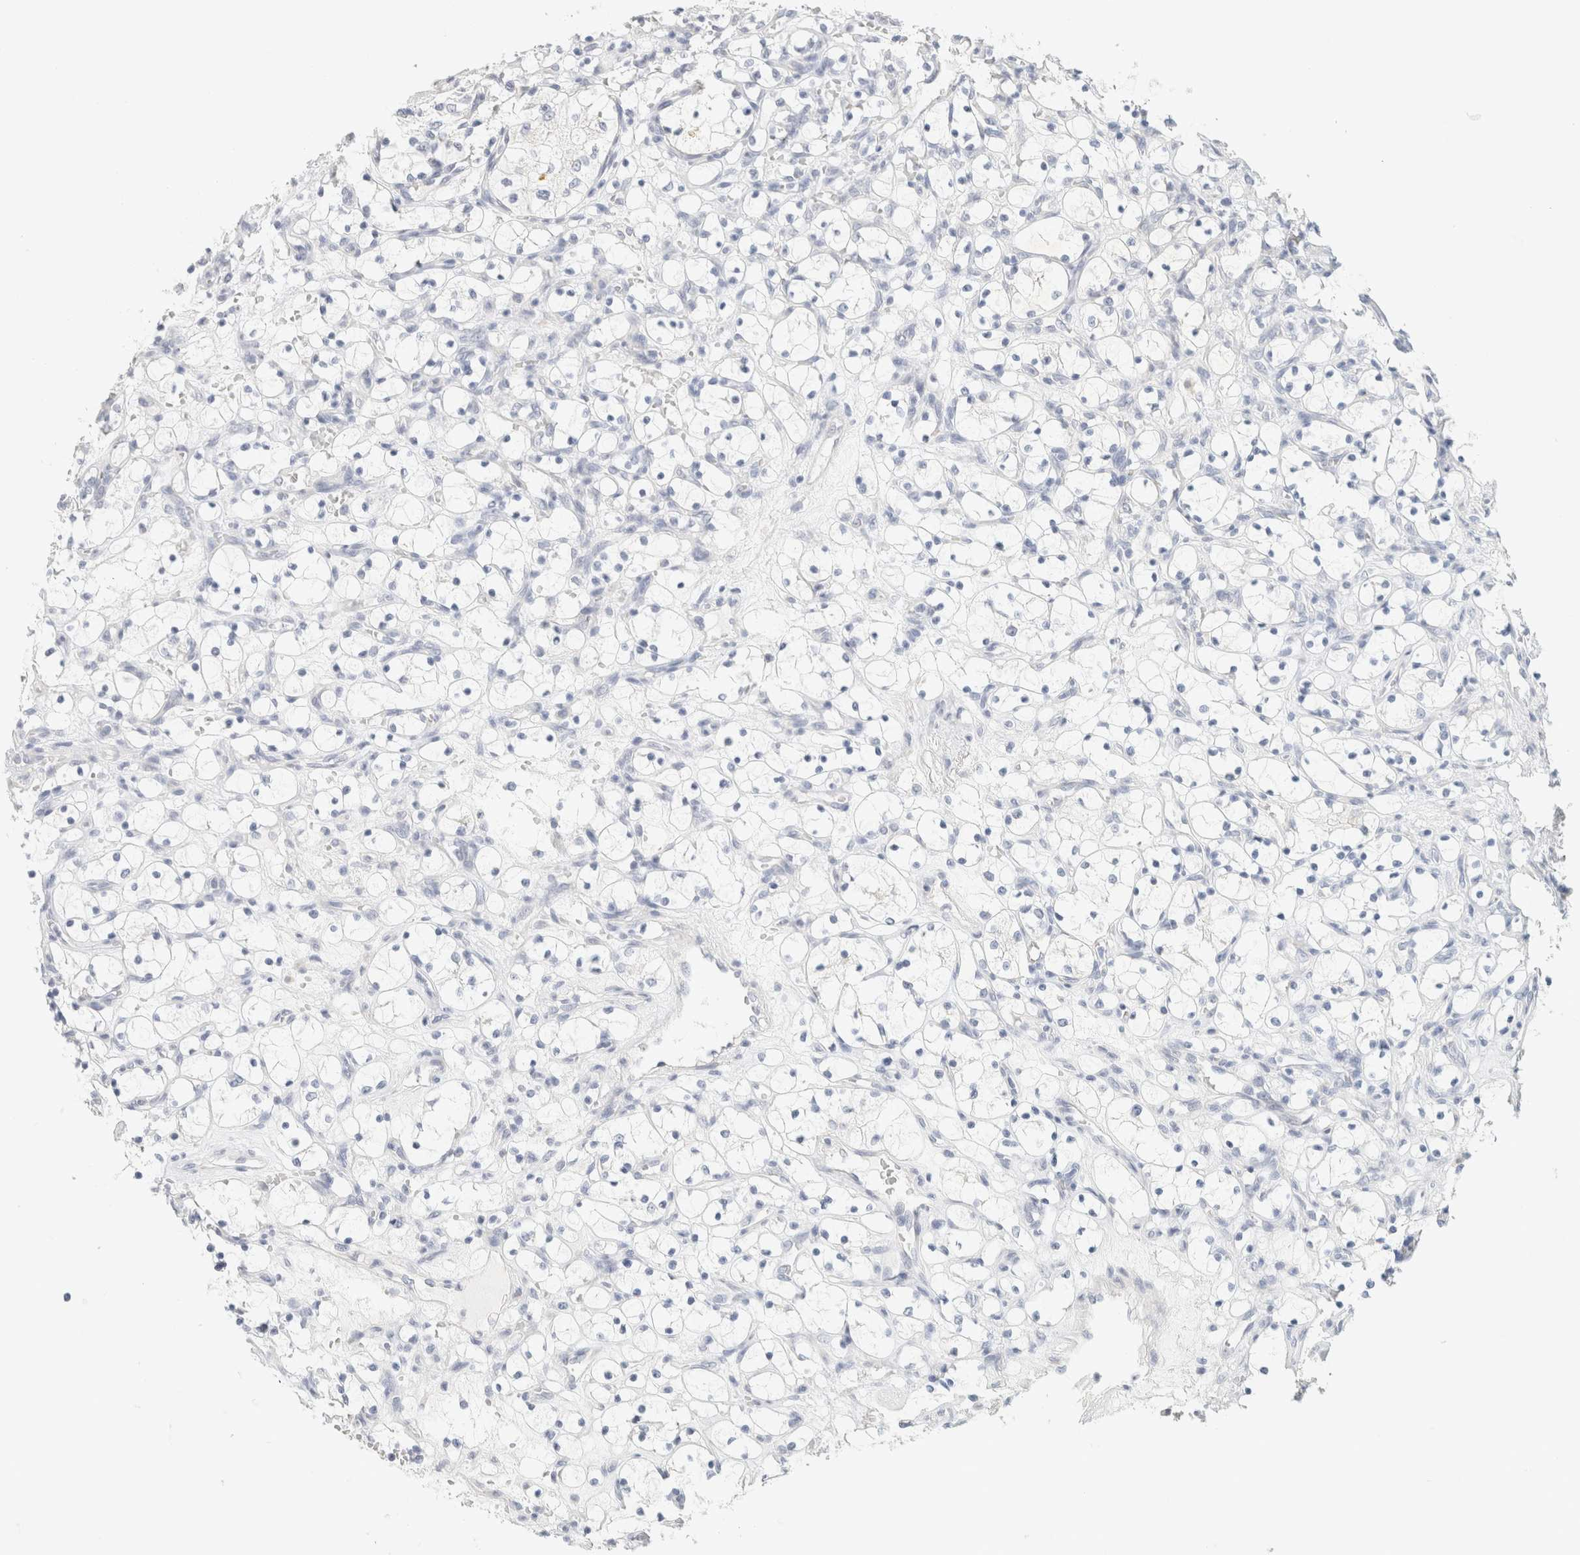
{"staining": {"intensity": "negative", "quantity": "none", "location": "none"}, "tissue": "renal cancer", "cell_type": "Tumor cells", "image_type": "cancer", "snomed": [{"axis": "morphology", "description": "Adenocarcinoma, NOS"}, {"axis": "topography", "description": "Kidney"}], "caption": "Protein analysis of adenocarcinoma (renal) demonstrates no significant positivity in tumor cells.", "gene": "NEFM", "patient": {"sex": "female", "age": 69}}